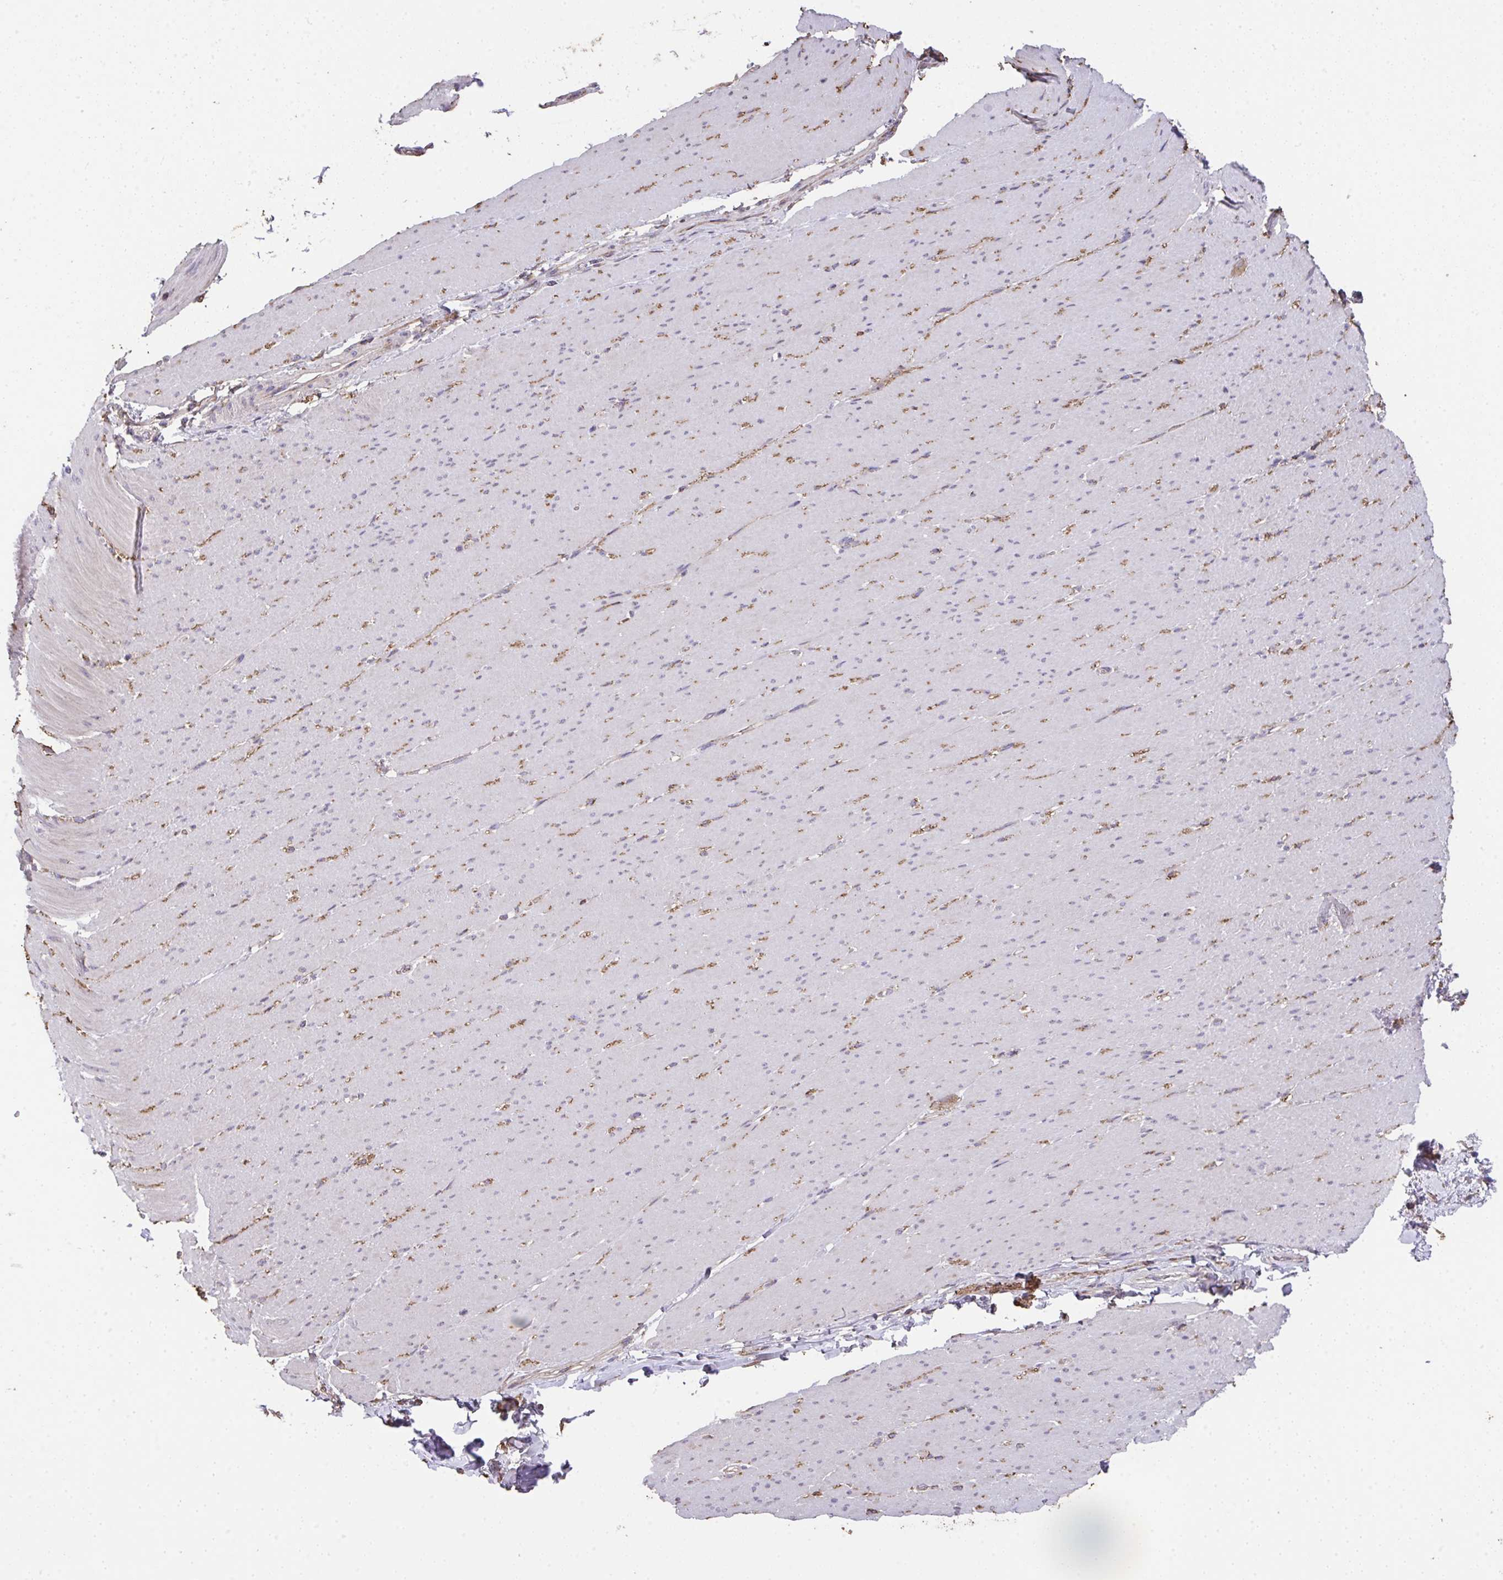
{"staining": {"intensity": "negative", "quantity": "none", "location": "none"}, "tissue": "smooth muscle", "cell_type": "Smooth muscle cells", "image_type": "normal", "snomed": [{"axis": "morphology", "description": "Normal tissue, NOS"}, {"axis": "topography", "description": "Smooth muscle"}, {"axis": "topography", "description": "Rectum"}], "caption": "High power microscopy image of an IHC photomicrograph of unremarkable smooth muscle, revealing no significant staining in smooth muscle cells.", "gene": "RUNDC3B", "patient": {"sex": "male", "age": 53}}